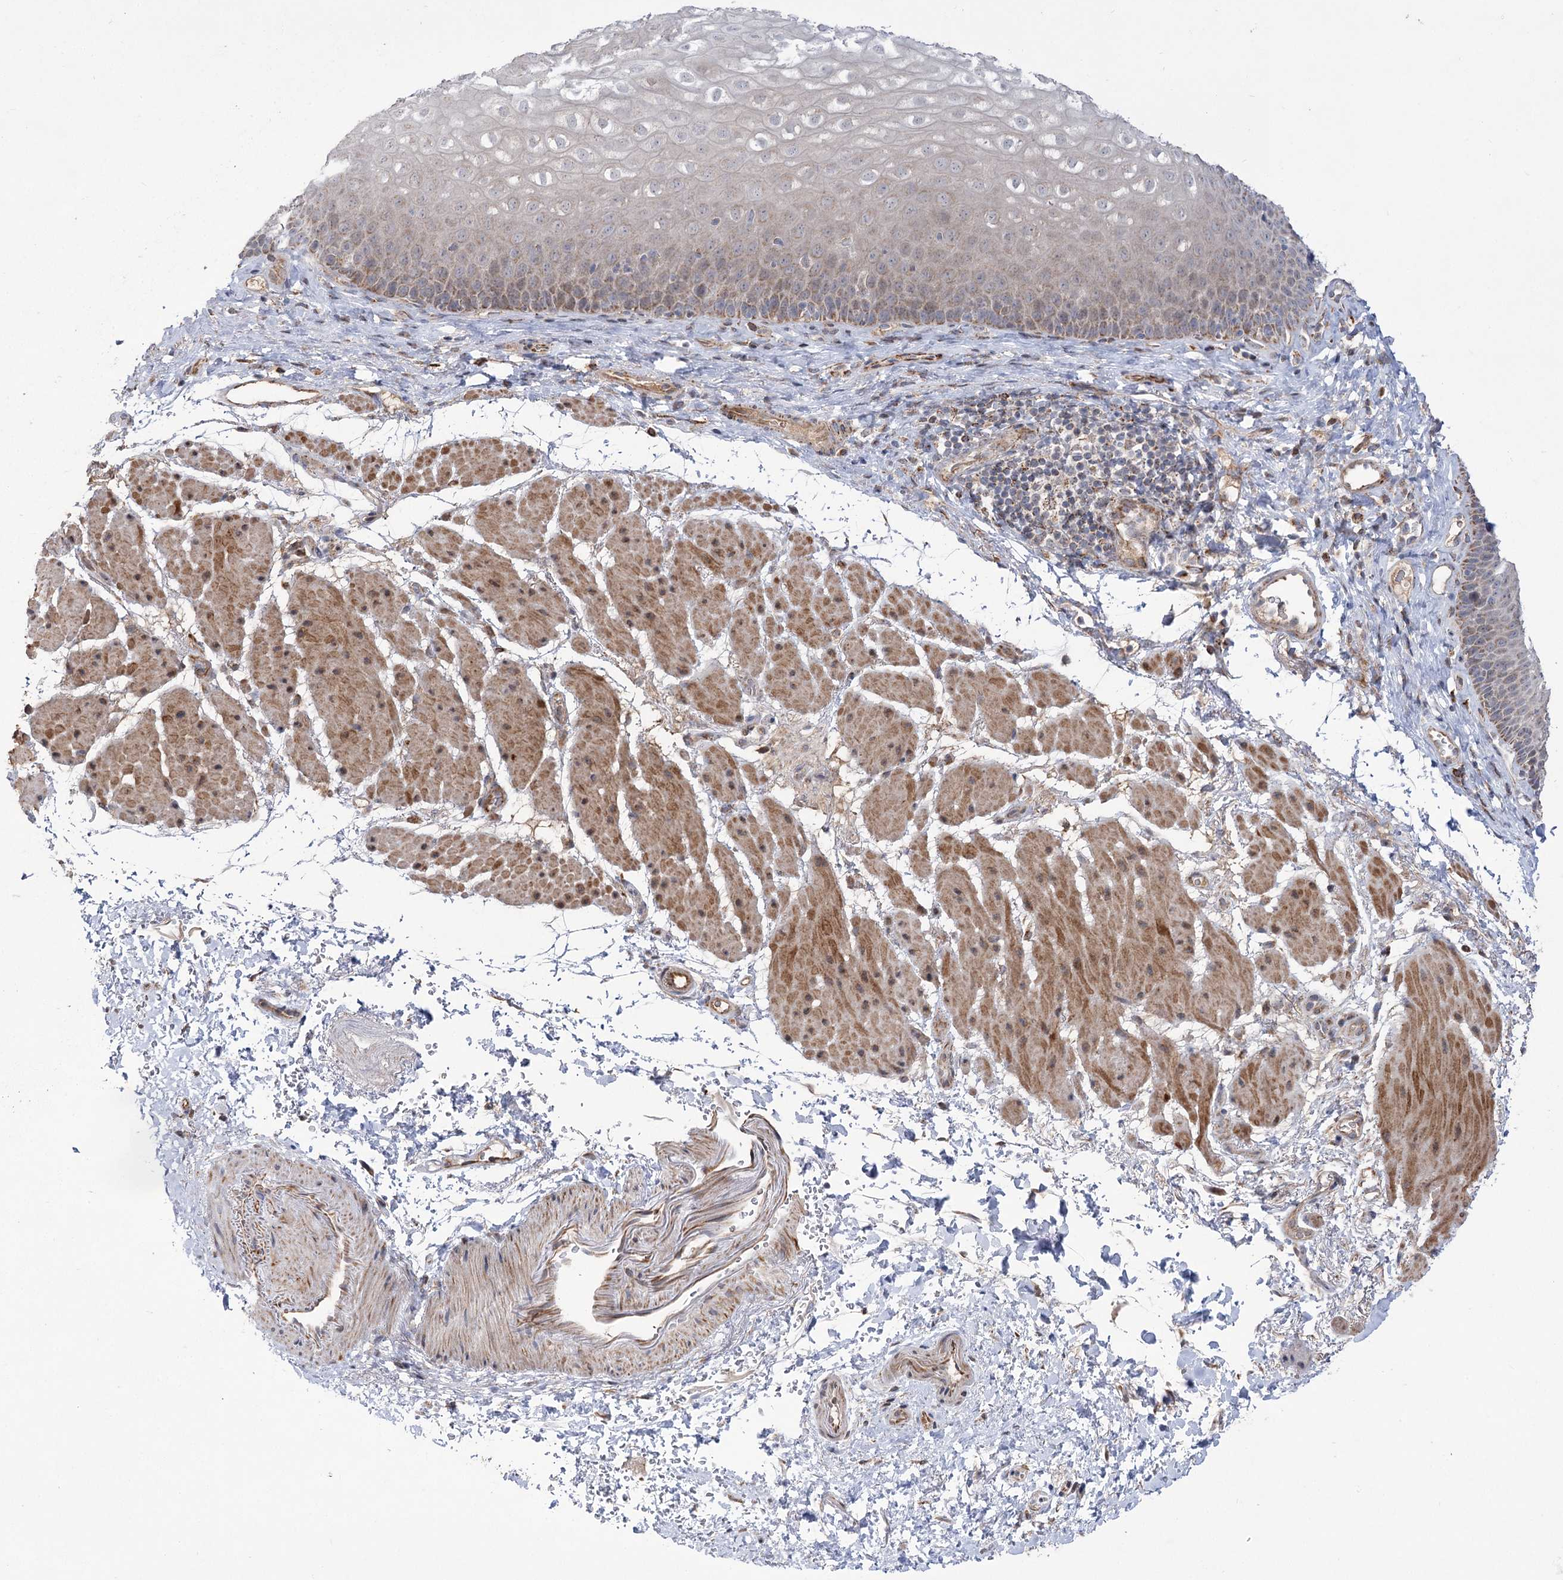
{"staining": {"intensity": "moderate", "quantity": "25%-75%", "location": "cytoplasmic/membranous"}, "tissue": "esophagus", "cell_type": "Squamous epithelial cells", "image_type": "normal", "snomed": [{"axis": "morphology", "description": "Normal tissue, NOS"}, {"axis": "topography", "description": "Esophagus"}], "caption": "Immunohistochemical staining of unremarkable esophagus reveals 25%-75% levels of moderate cytoplasmic/membranous protein staining in approximately 25%-75% of squamous epithelial cells. (Stains: DAB in brown, nuclei in blue, Microscopy: brightfield microscopy at high magnification).", "gene": "ECHDC3", "patient": {"sex": "female", "age": 66}}